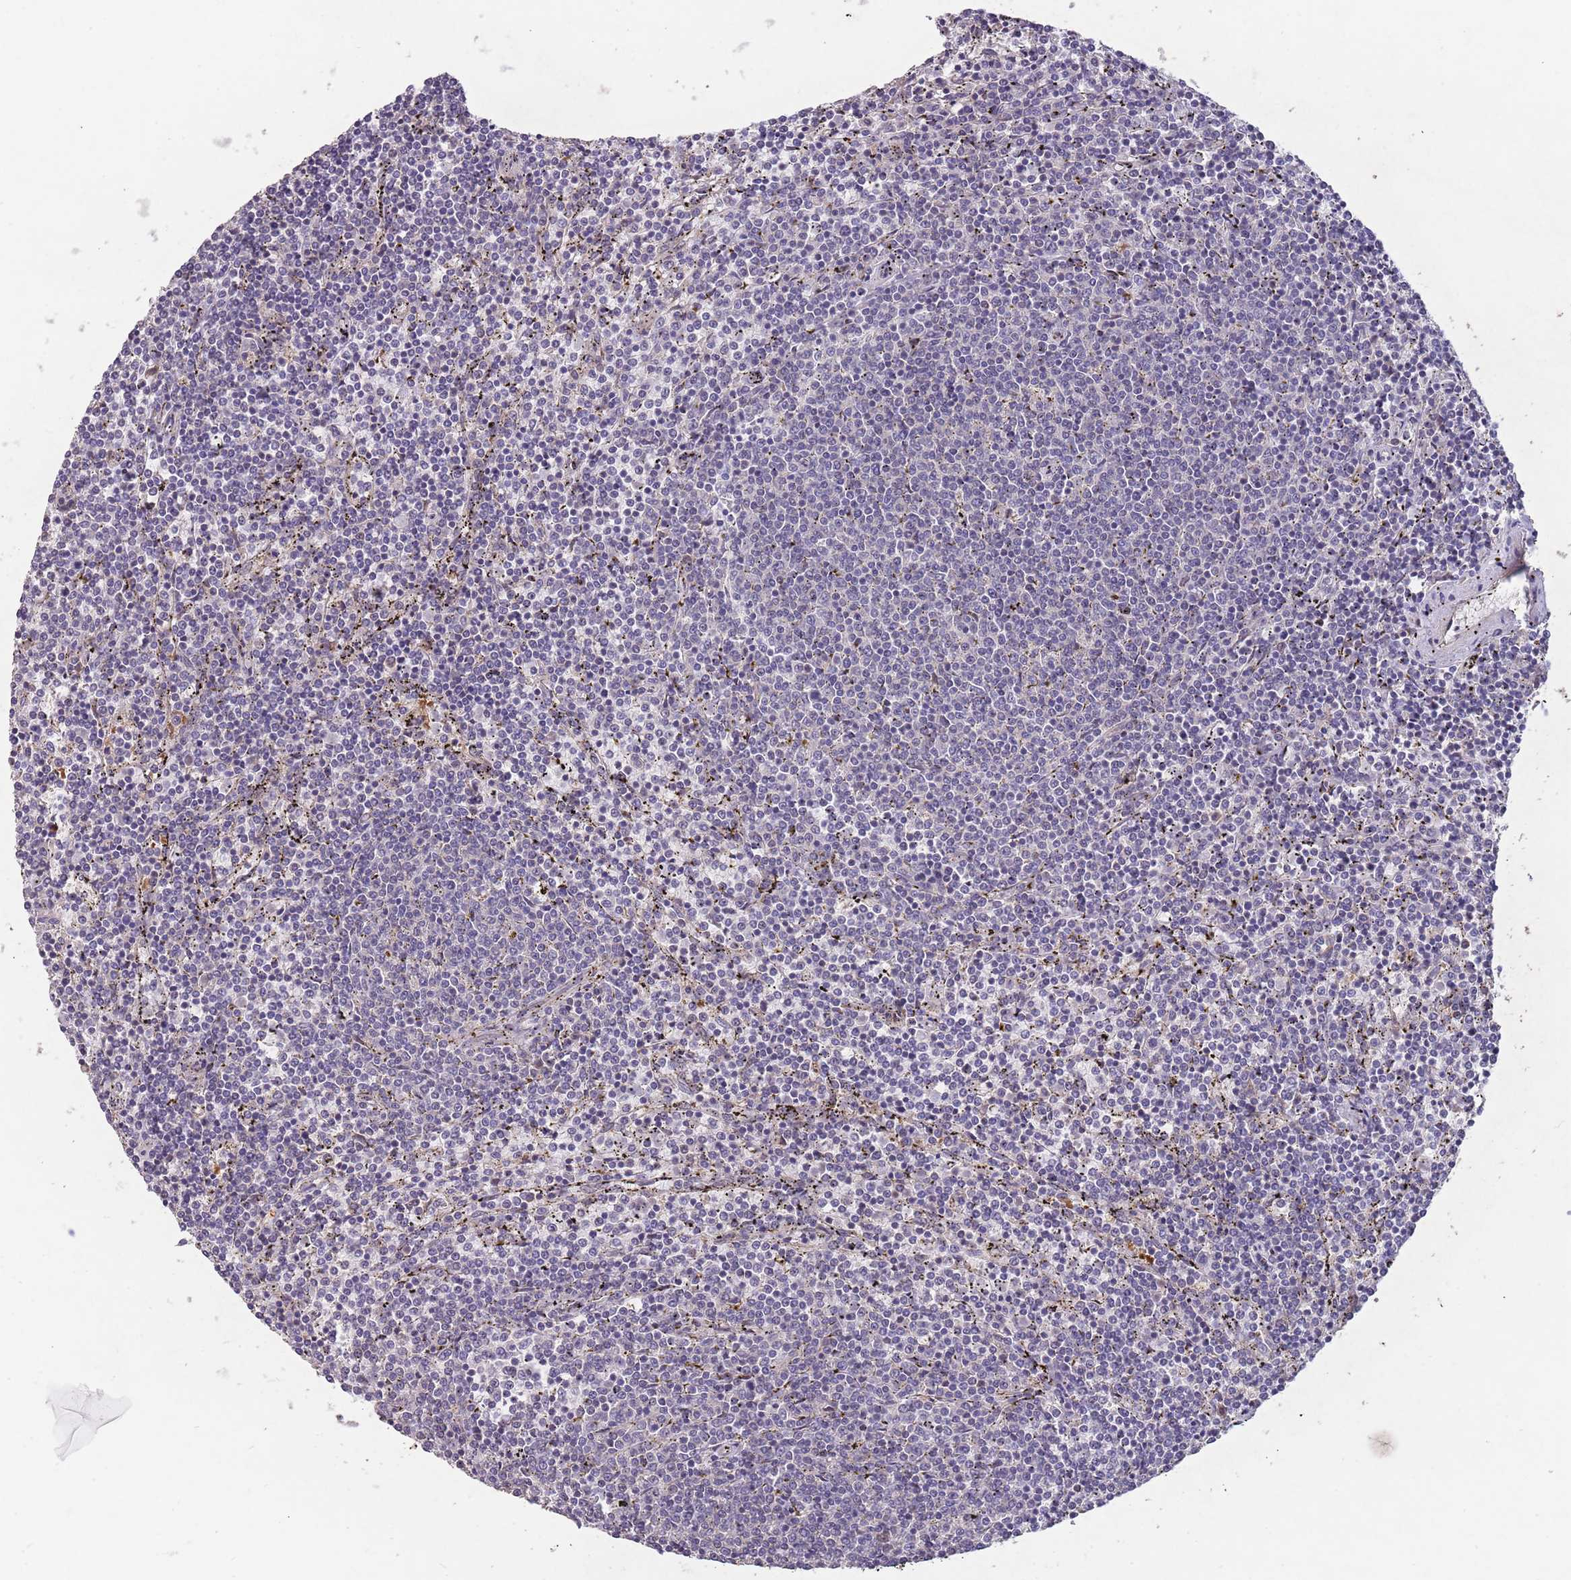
{"staining": {"intensity": "negative", "quantity": "none", "location": "none"}, "tissue": "lymphoma", "cell_type": "Tumor cells", "image_type": "cancer", "snomed": [{"axis": "morphology", "description": "Malignant lymphoma, non-Hodgkin's type, Low grade"}, {"axis": "topography", "description": "Spleen"}], "caption": "Histopathology image shows no significant protein positivity in tumor cells of malignant lymphoma, non-Hodgkin's type (low-grade).", "gene": "ZNF639", "patient": {"sex": "female", "age": 50}}